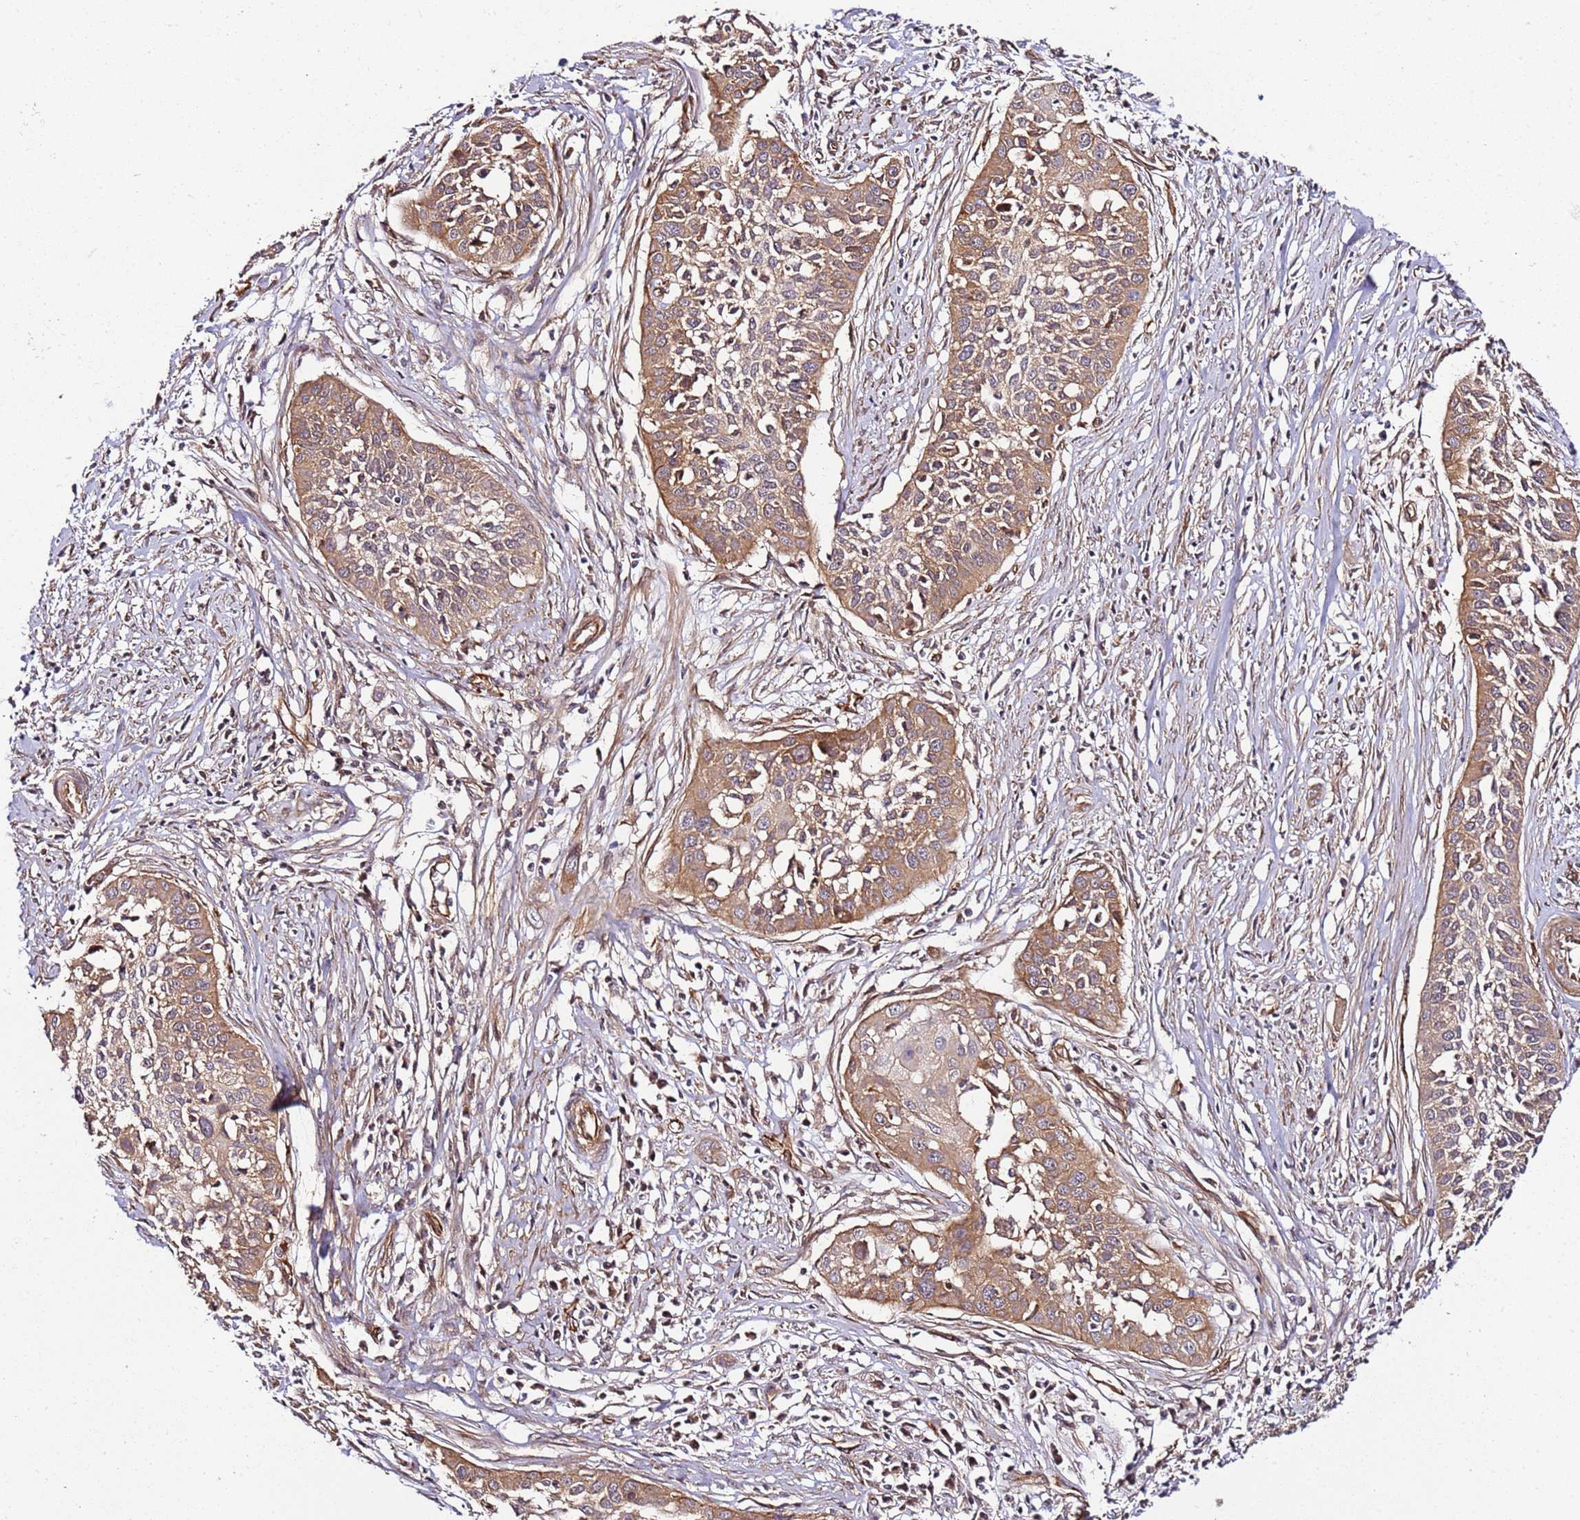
{"staining": {"intensity": "moderate", "quantity": ">75%", "location": "cytoplasmic/membranous"}, "tissue": "cervical cancer", "cell_type": "Tumor cells", "image_type": "cancer", "snomed": [{"axis": "morphology", "description": "Squamous cell carcinoma, NOS"}, {"axis": "topography", "description": "Cervix"}], "caption": "Cervical cancer (squamous cell carcinoma) tissue reveals moderate cytoplasmic/membranous expression in approximately >75% of tumor cells Immunohistochemistry stains the protein in brown and the nuclei are stained blue.", "gene": "CCNYL1", "patient": {"sex": "female", "age": 34}}